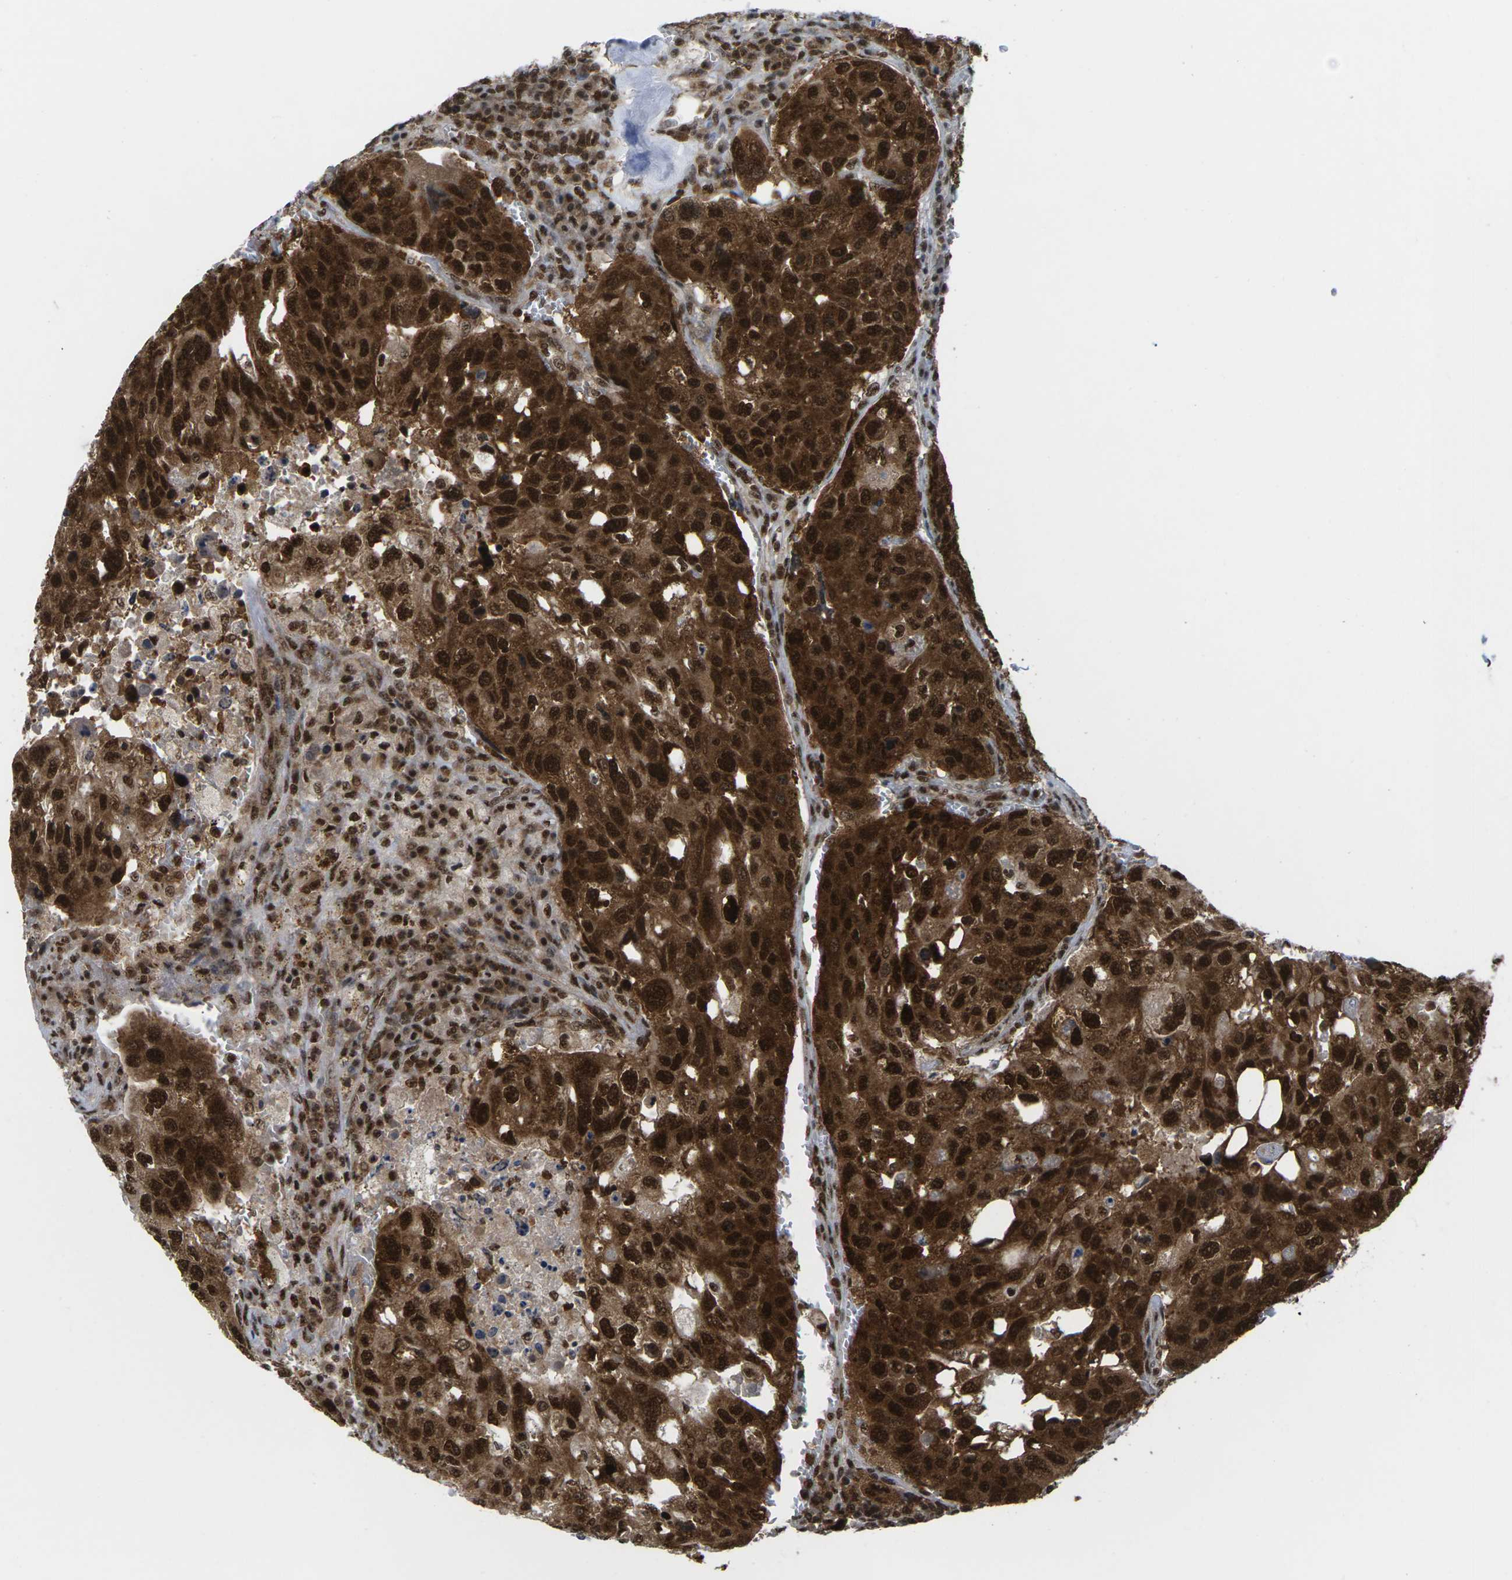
{"staining": {"intensity": "strong", "quantity": ">75%", "location": "cytoplasmic/membranous,nuclear"}, "tissue": "urothelial cancer", "cell_type": "Tumor cells", "image_type": "cancer", "snomed": [{"axis": "morphology", "description": "Urothelial carcinoma, High grade"}, {"axis": "topography", "description": "Lymph node"}, {"axis": "topography", "description": "Urinary bladder"}], "caption": "Tumor cells reveal strong cytoplasmic/membranous and nuclear expression in about >75% of cells in urothelial cancer.", "gene": "MAGOH", "patient": {"sex": "male", "age": 51}}